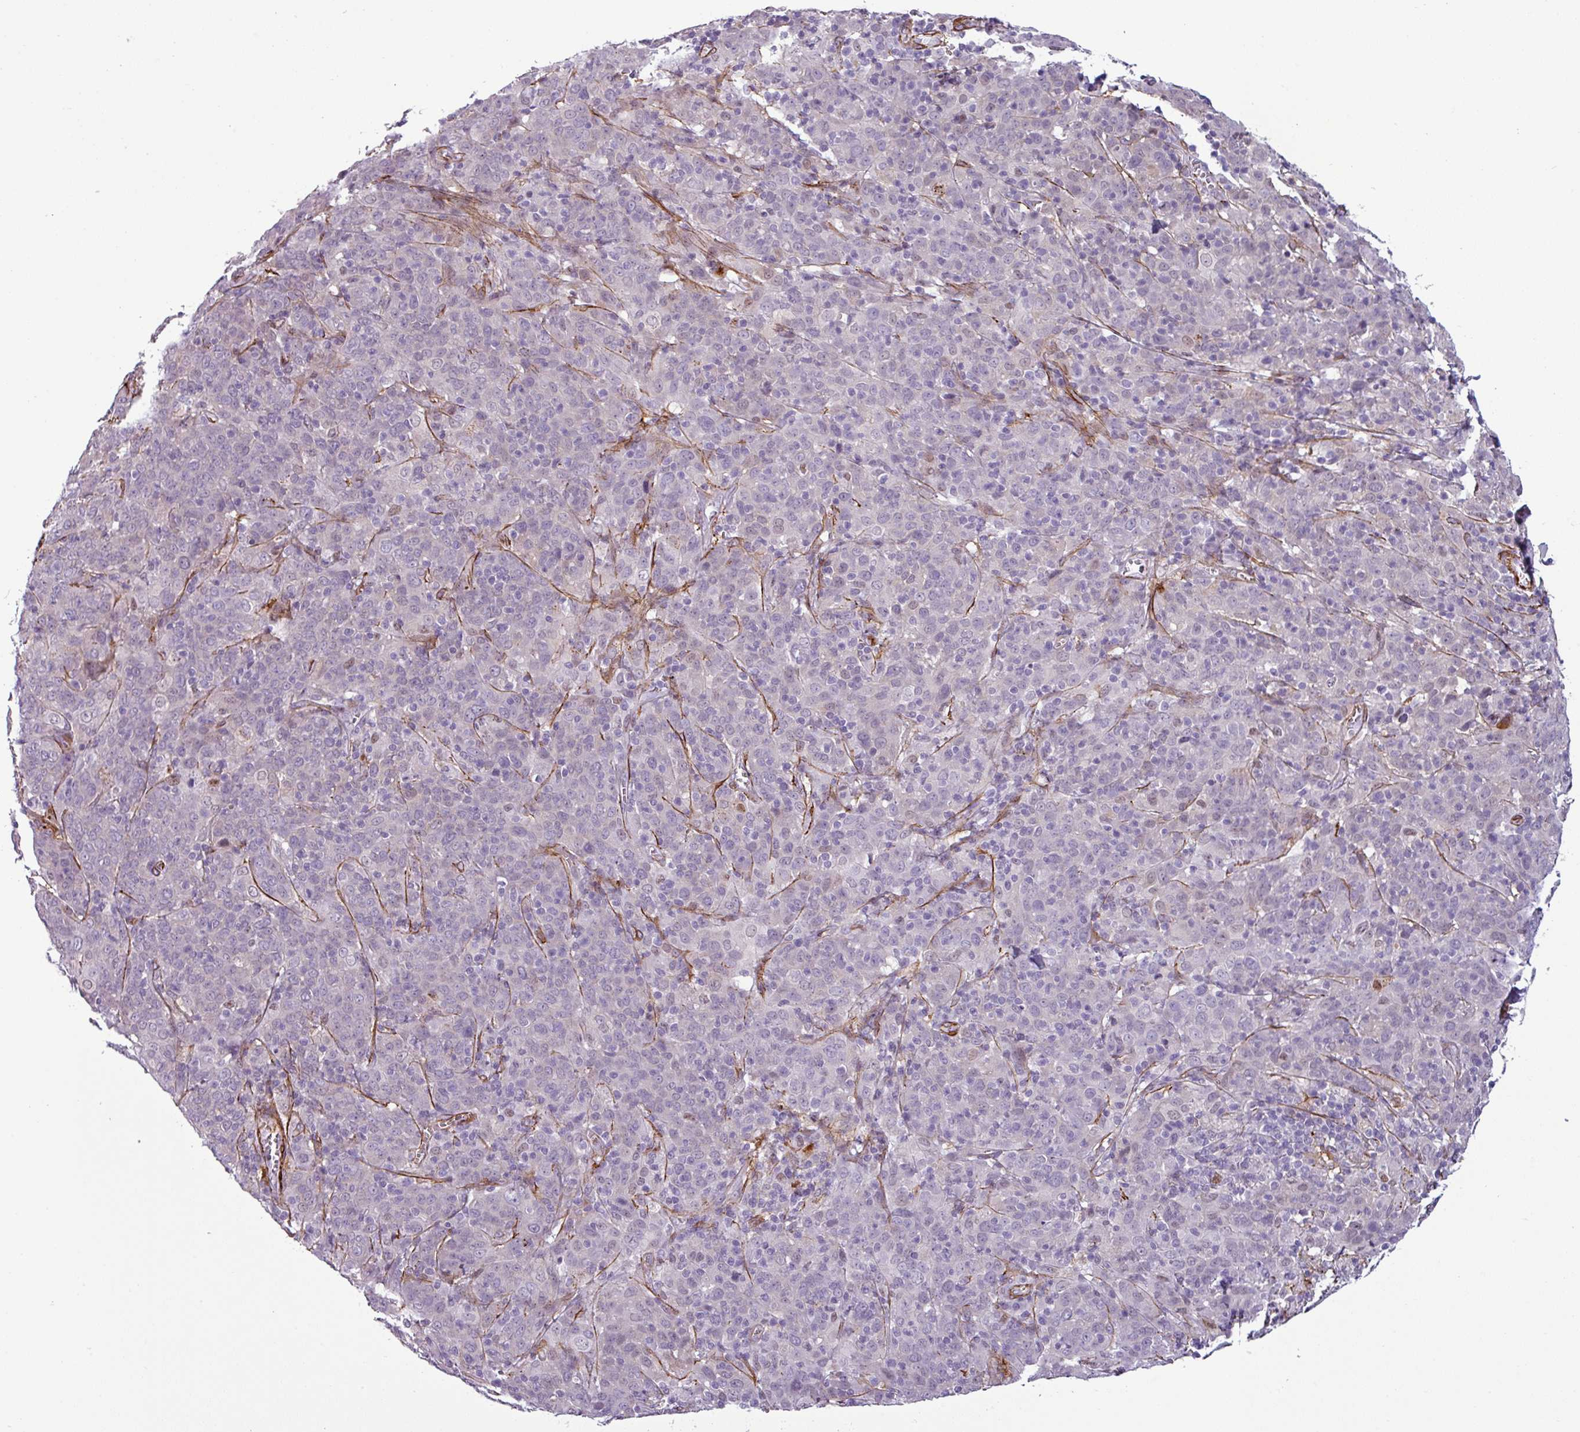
{"staining": {"intensity": "weak", "quantity": "<25%", "location": "nuclear"}, "tissue": "cervical cancer", "cell_type": "Tumor cells", "image_type": "cancer", "snomed": [{"axis": "morphology", "description": "Squamous cell carcinoma, NOS"}, {"axis": "topography", "description": "Cervix"}], "caption": "There is no significant expression in tumor cells of cervical cancer (squamous cell carcinoma).", "gene": "ATP10A", "patient": {"sex": "female", "age": 67}}